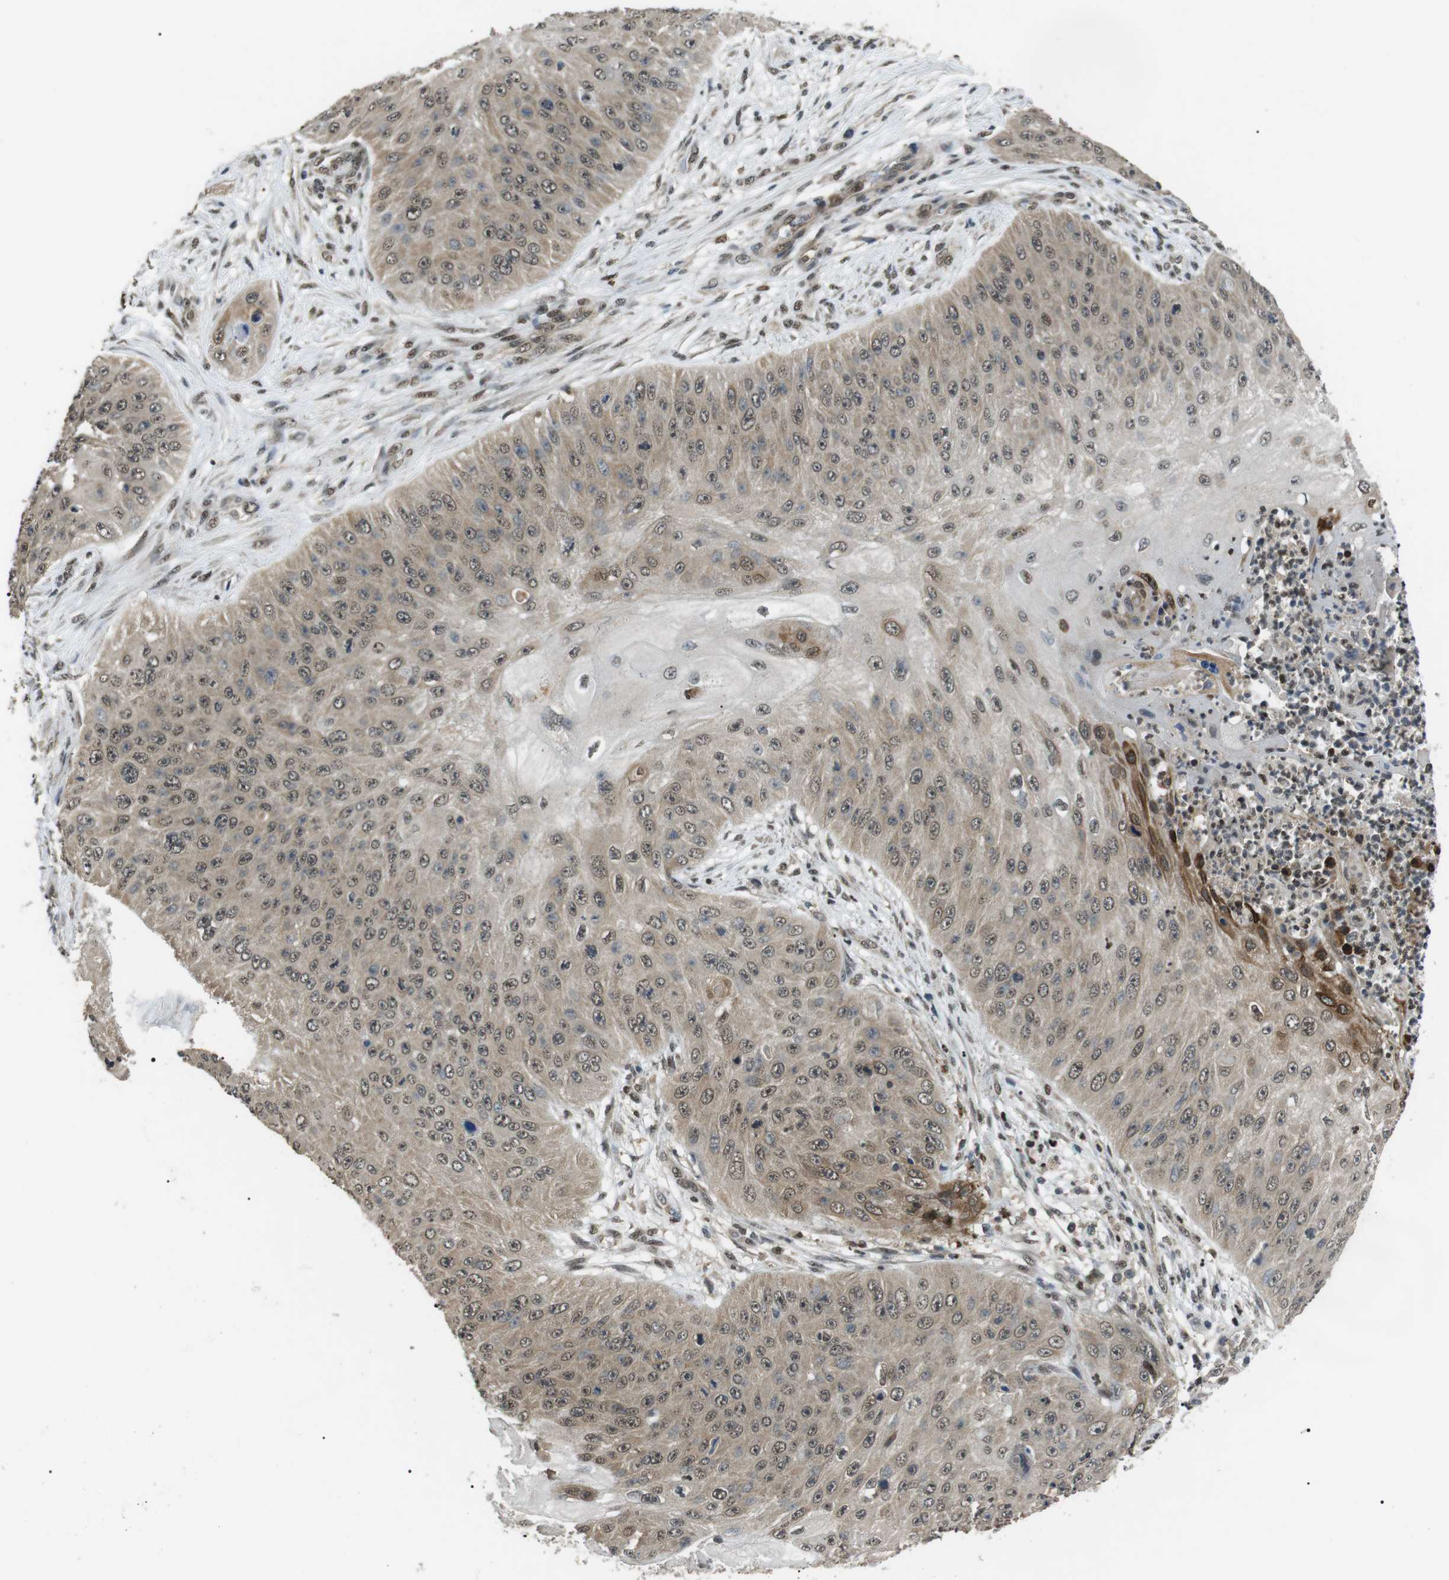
{"staining": {"intensity": "weak", "quantity": ">75%", "location": "cytoplasmic/membranous,nuclear"}, "tissue": "skin cancer", "cell_type": "Tumor cells", "image_type": "cancer", "snomed": [{"axis": "morphology", "description": "Squamous cell carcinoma, NOS"}, {"axis": "topography", "description": "Skin"}], "caption": "This is an image of IHC staining of skin cancer (squamous cell carcinoma), which shows weak staining in the cytoplasmic/membranous and nuclear of tumor cells.", "gene": "ORAI3", "patient": {"sex": "female", "age": 80}}